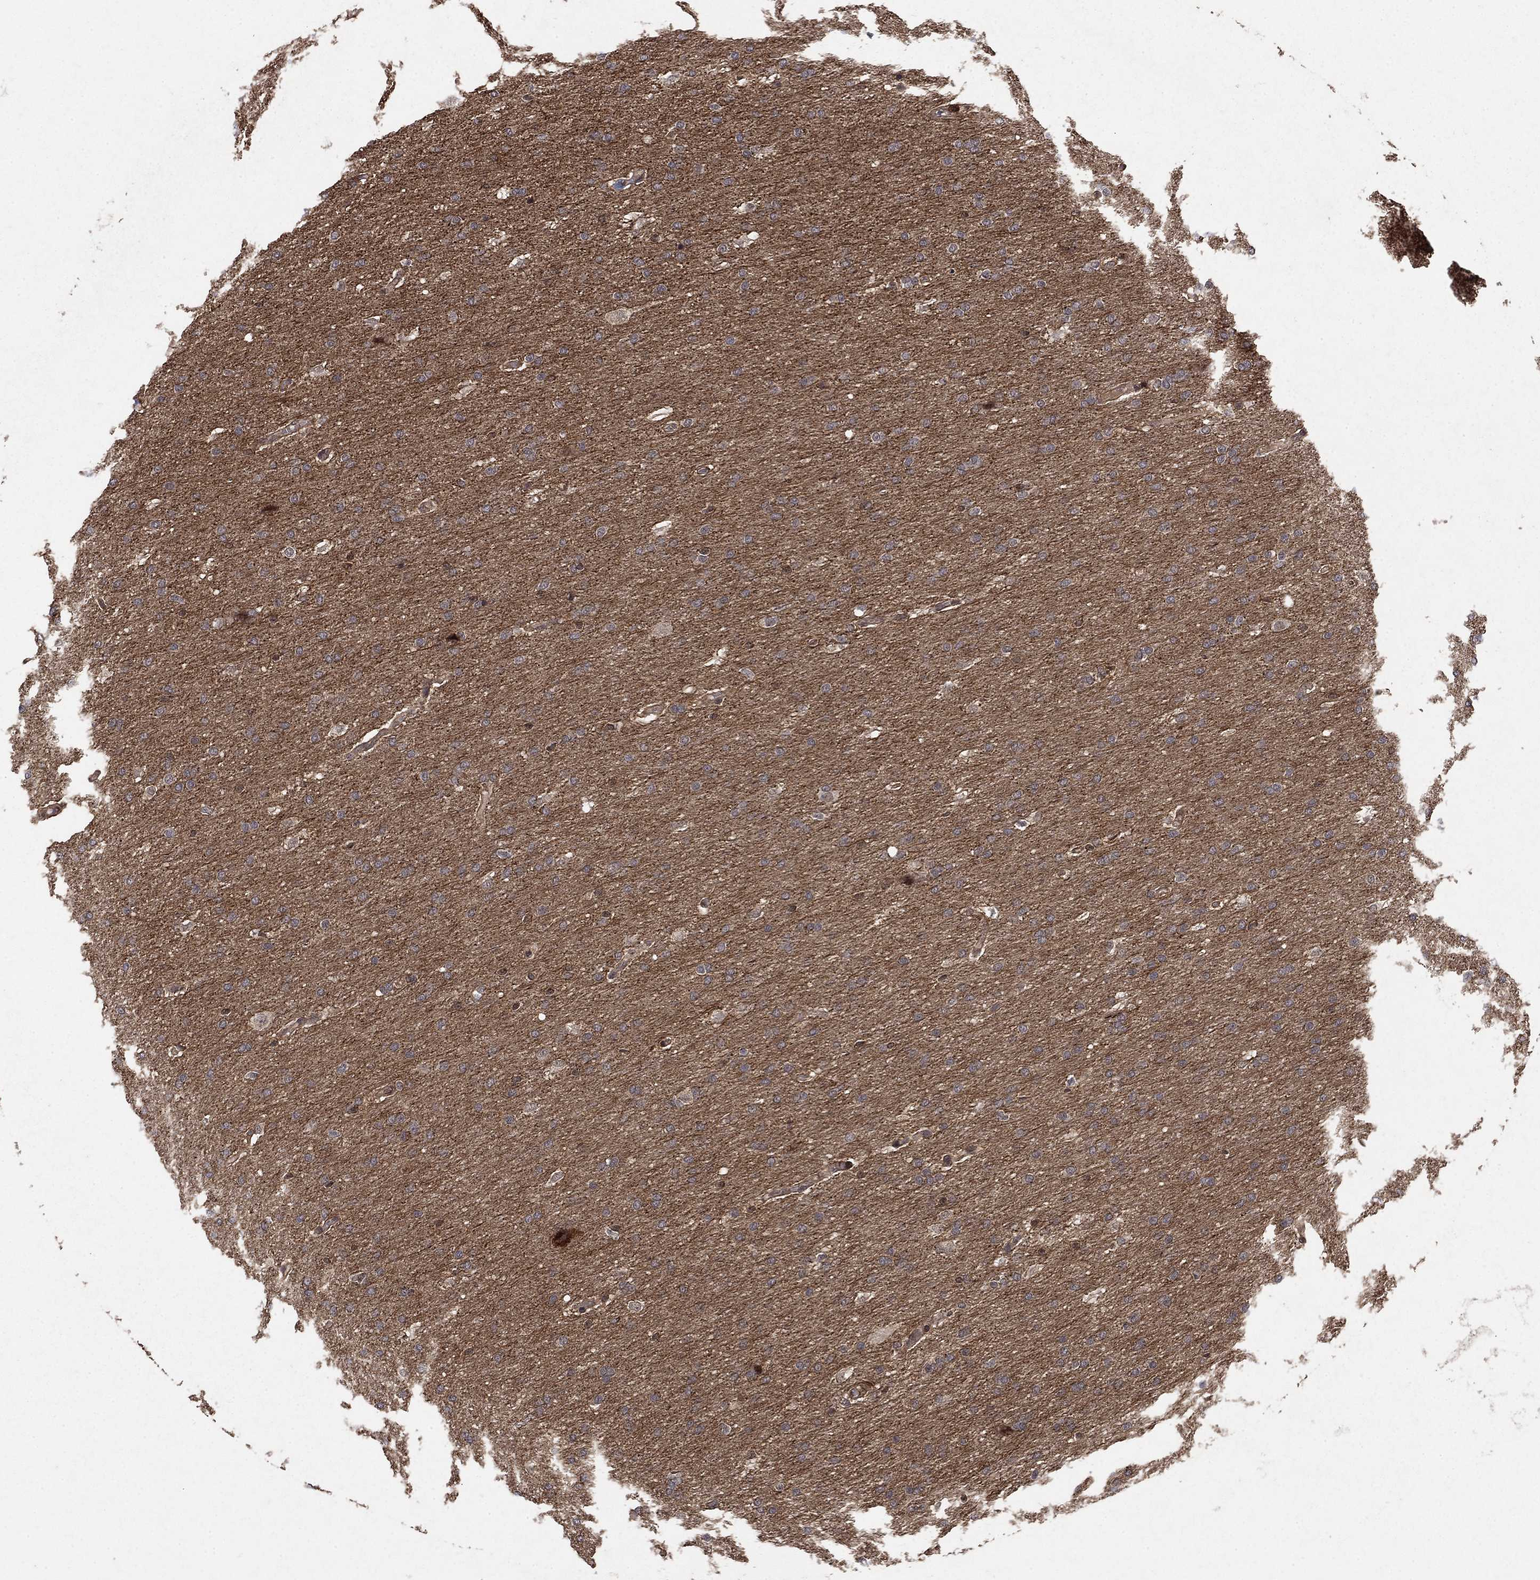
{"staining": {"intensity": "weak", "quantity": "<25%", "location": "nuclear"}, "tissue": "glioma", "cell_type": "Tumor cells", "image_type": "cancer", "snomed": [{"axis": "morphology", "description": "Glioma, malignant, Low grade"}, {"axis": "topography", "description": "Brain"}], "caption": "Tumor cells show no significant positivity in glioma.", "gene": "CCDC66", "patient": {"sex": "female", "age": 37}}